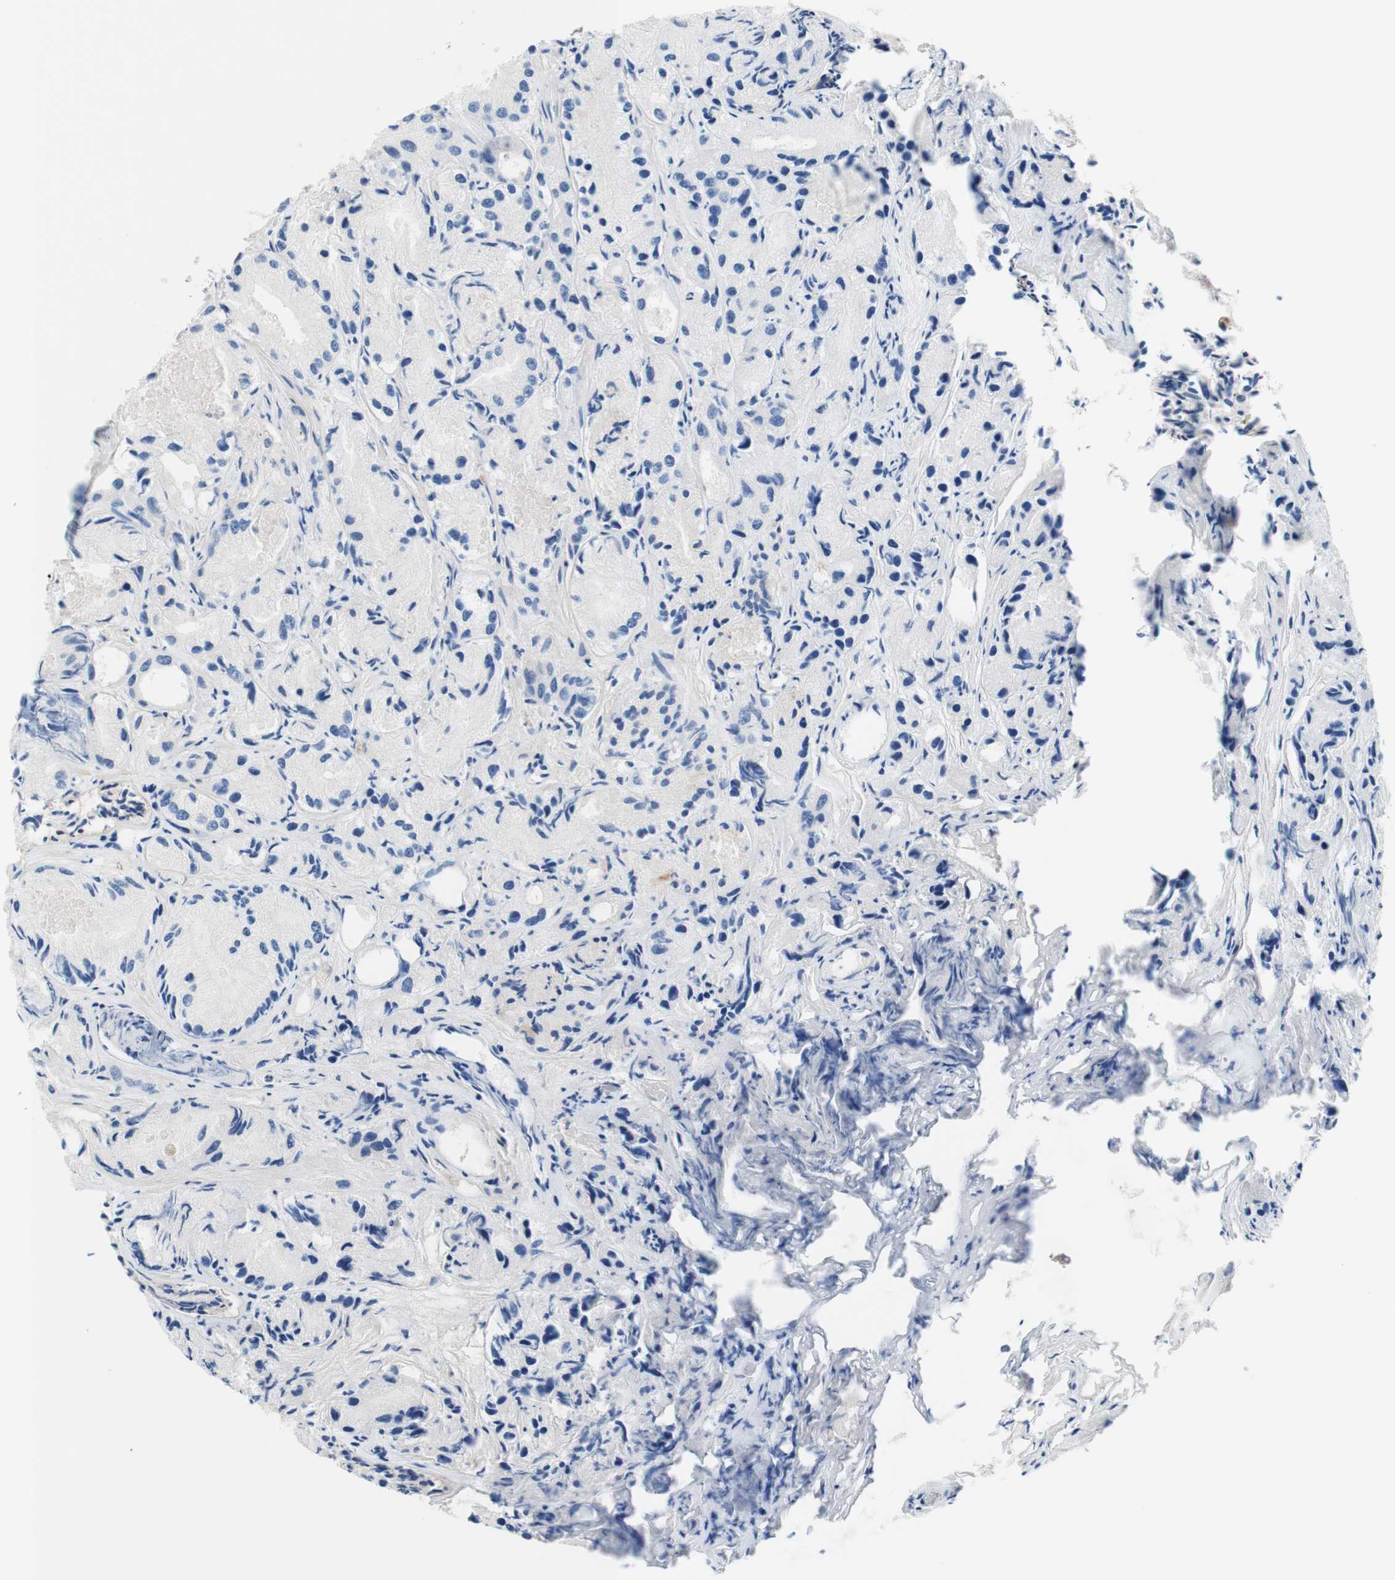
{"staining": {"intensity": "negative", "quantity": "none", "location": "none"}, "tissue": "prostate cancer", "cell_type": "Tumor cells", "image_type": "cancer", "snomed": [{"axis": "morphology", "description": "Adenocarcinoma, Low grade"}, {"axis": "topography", "description": "Prostate"}], "caption": "Tumor cells show no significant protein expression in low-grade adenocarcinoma (prostate). (DAB immunohistochemistry visualized using brightfield microscopy, high magnification).", "gene": "F3", "patient": {"sex": "male", "age": 72}}